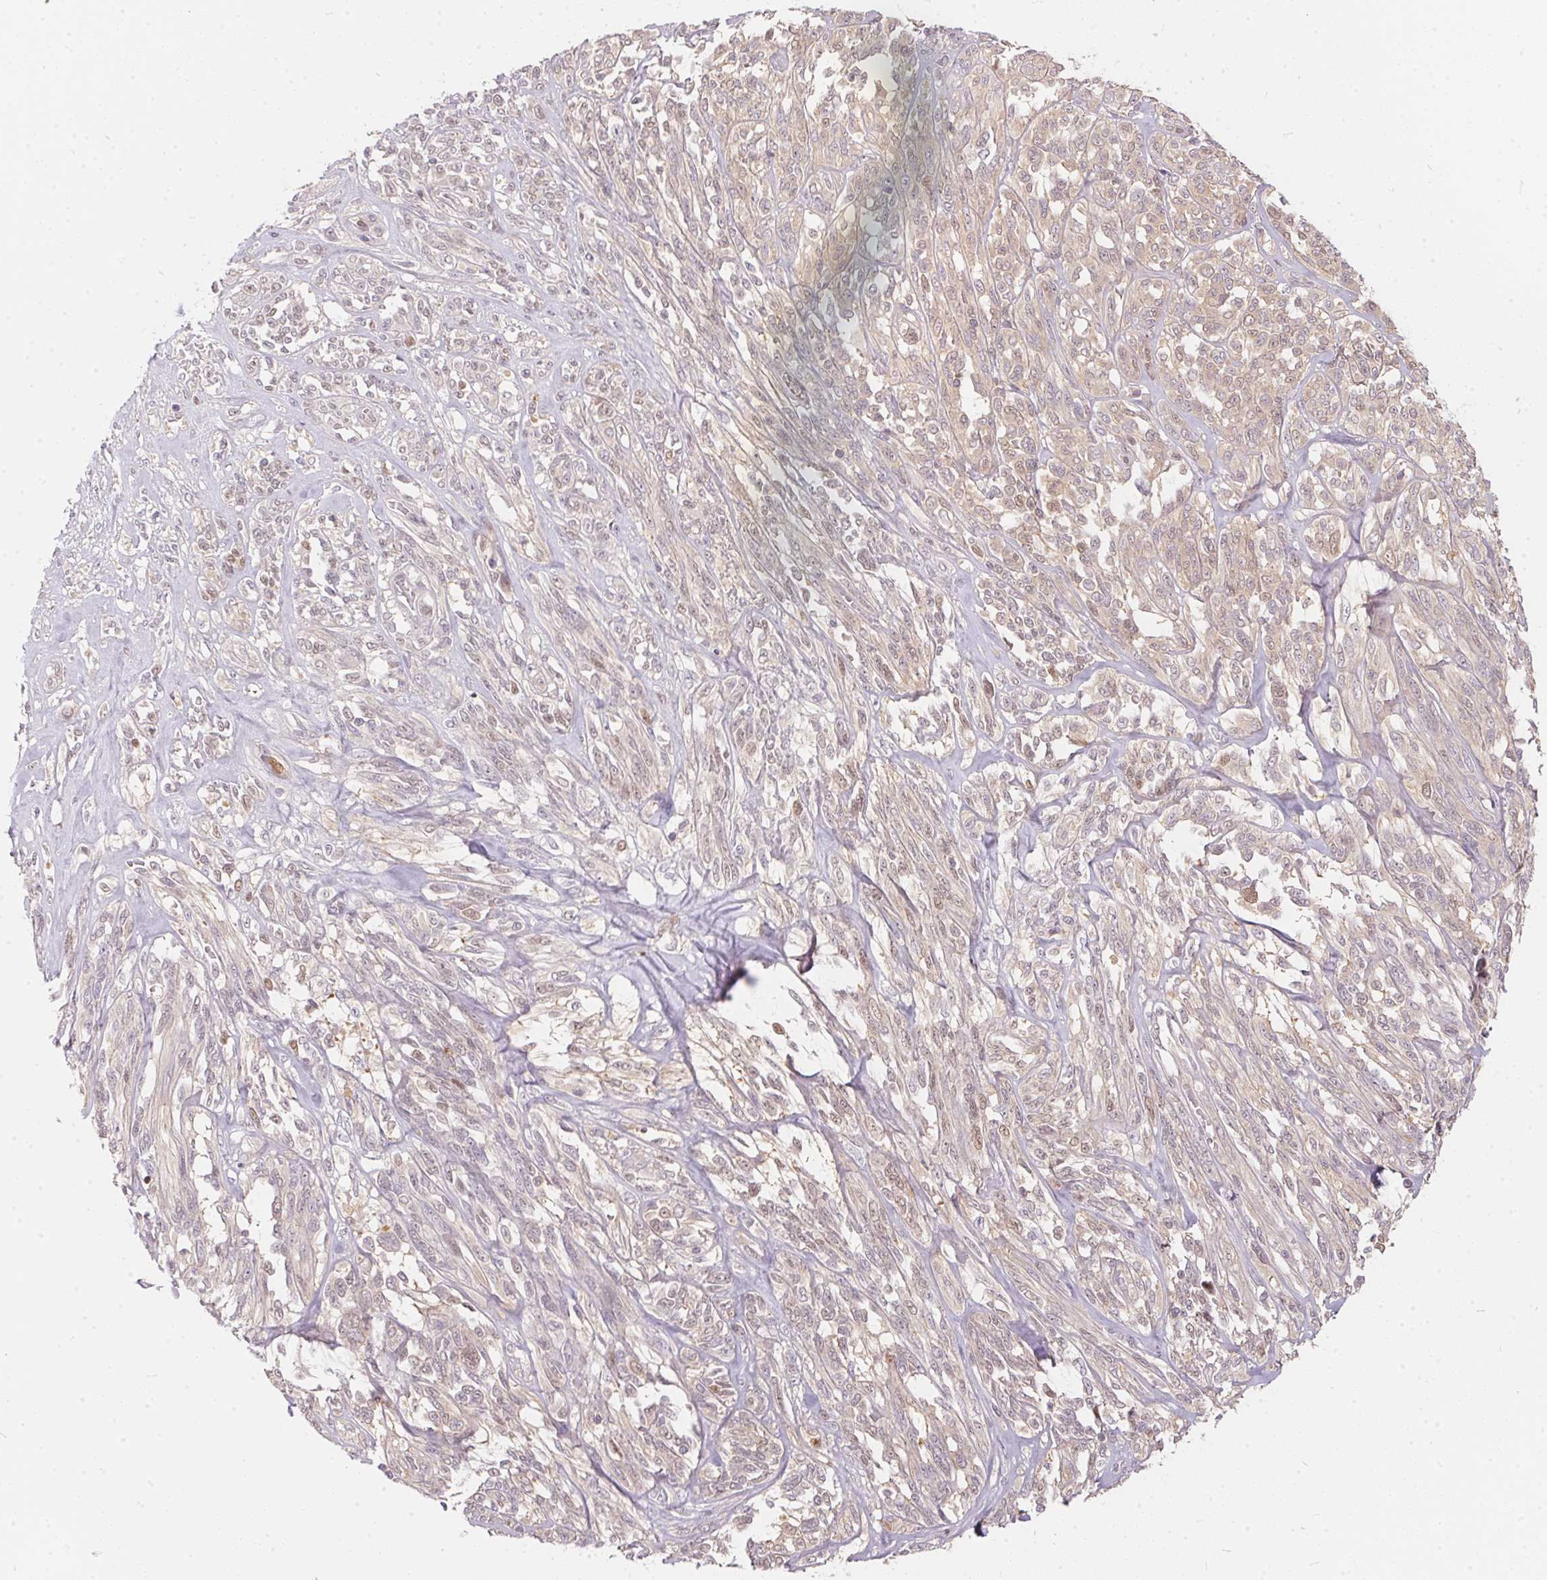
{"staining": {"intensity": "weak", "quantity": "25%-75%", "location": "cytoplasmic/membranous,nuclear"}, "tissue": "melanoma", "cell_type": "Tumor cells", "image_type": "cancer", "snomed": [{"axis": "morphology", "description": "Malignant melanoma, NOS"}, {"axis": "topography", "description": "Skin"}], "caption": "A brown stain highlights weak cytoplasmic/membranous and nuclear positivity of a protein in human melanoma tumor cells.", "gene": "BLMH", "patient": {"sex": "female", "age": 91}}